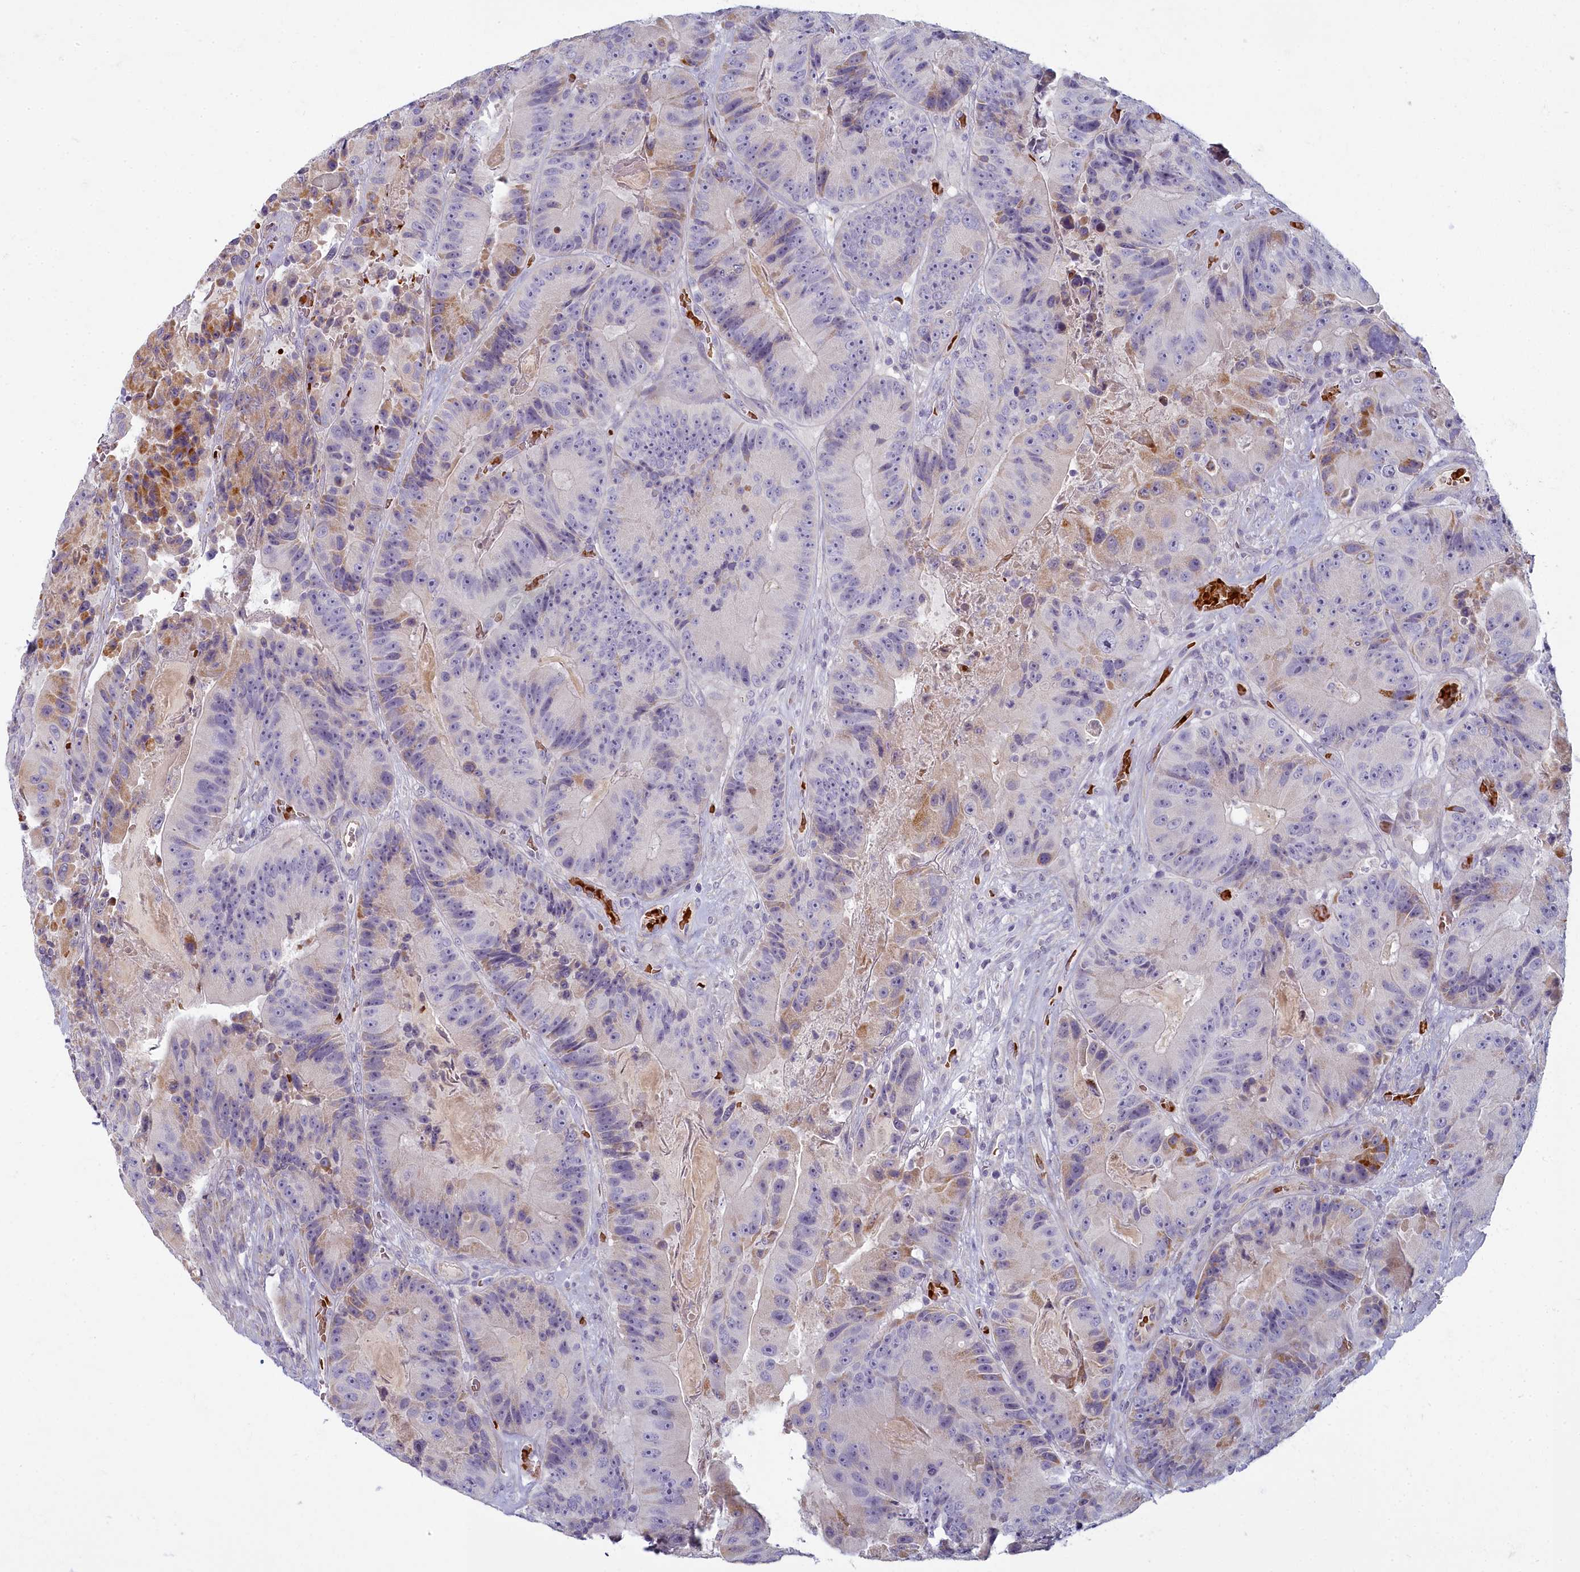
{"staining": {"intensity": "weak", "quantity": "<25%", "location": "cytoplasmic/membranous"}, "tissue": "colorectal cancer", "cell_type": "Tumor cells", "image_type": "cancer", "snomed": [{"axis": "morphology", "description": "Adenocarcinoma, NOS"}, {"axis": "topography", "description": "Colon"}], "caption": "High magnification brightfield microscopy of colorectal adenocarcinoma stained with DAB (brown) and counterstained with hematoxylin (blue): tumor cells show no significant staining. (DAB immunohistochemistry with hematoxylin counter stain).", "gene": "ARL15", "patient": {"sex": "female", "age": 86}}